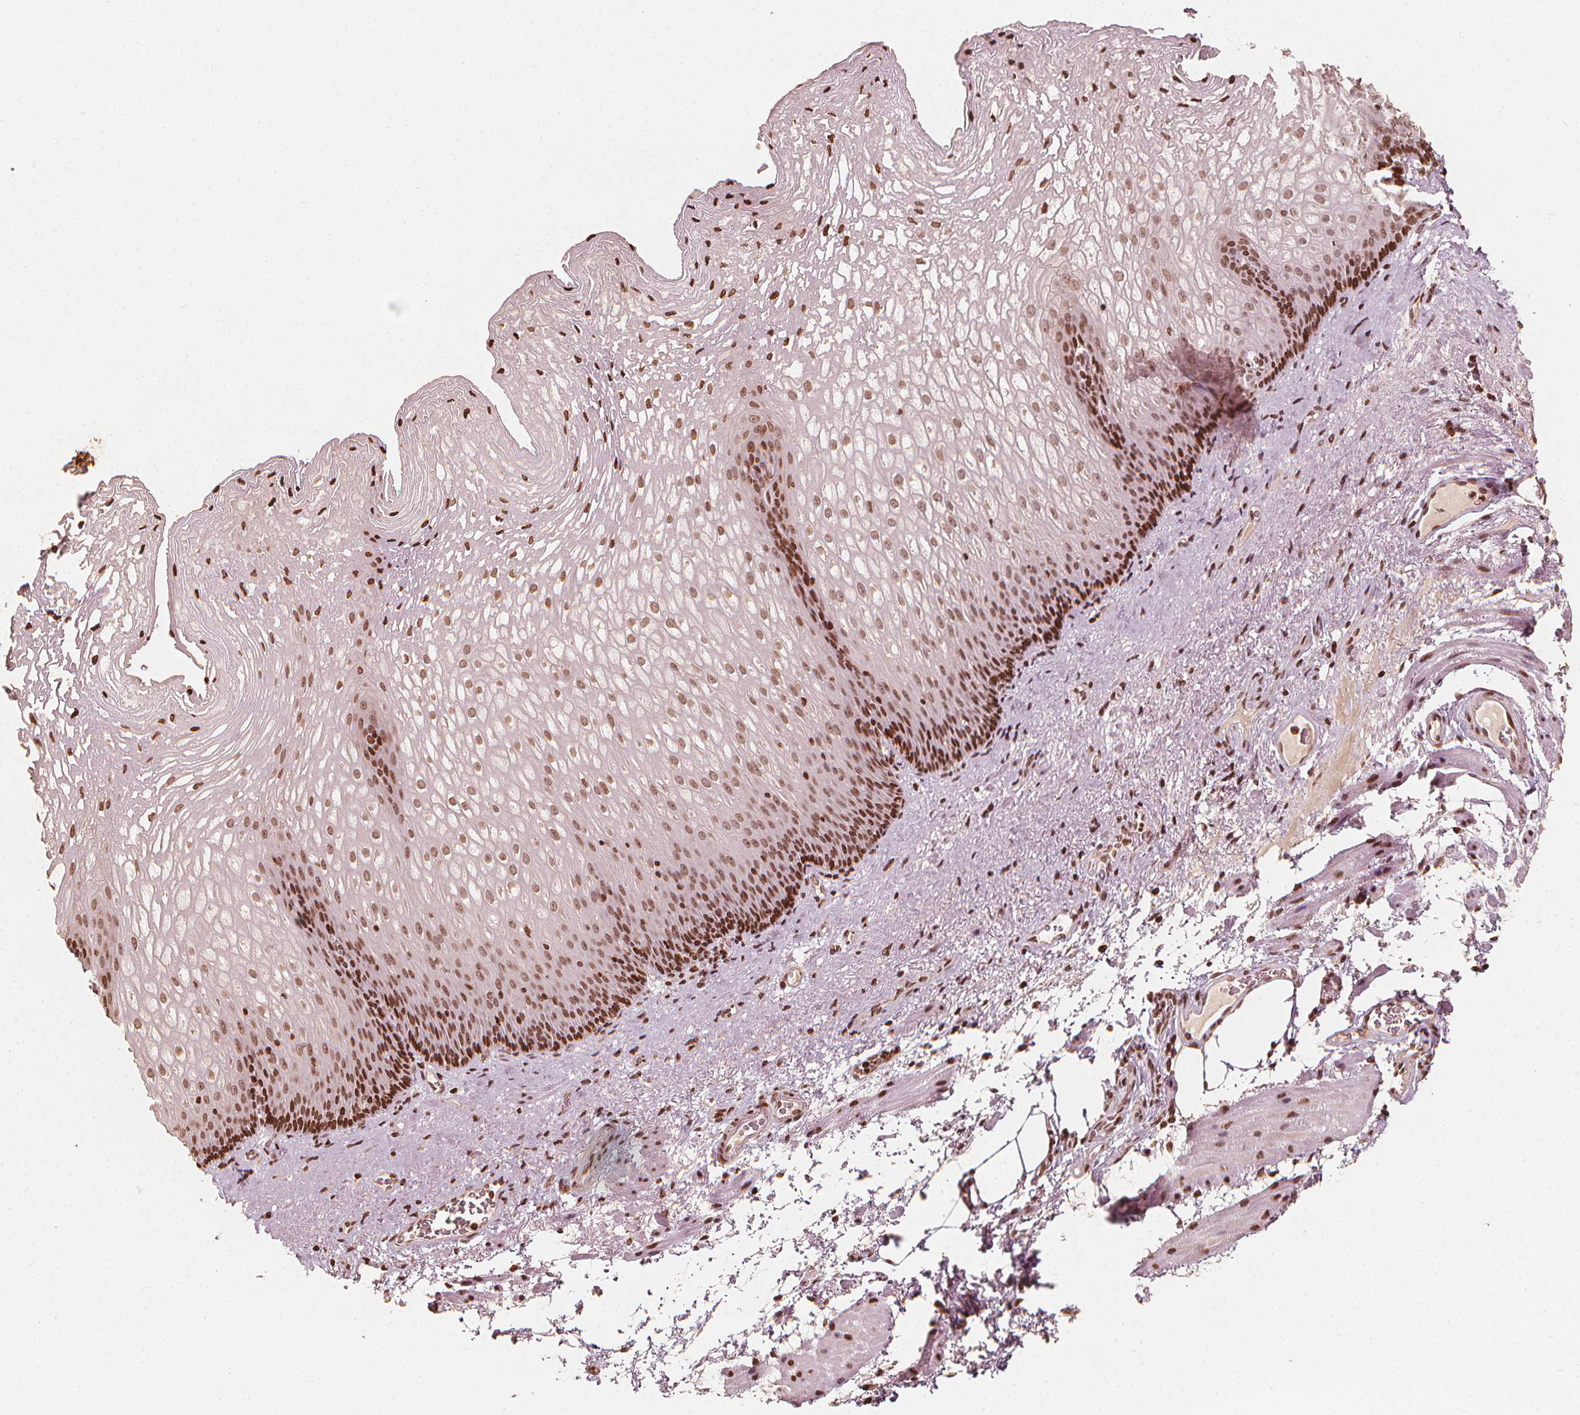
{"staining": {"intensity": "moderate", "quantity": ">75%", "location": "nuclear"}, "tissue": "esophagus", "cell_type": "Squamous epithelial cells", "image_type": "normal", "snomed": [{"axis": "morphology", "description": "Normal tissue, NOS"}, {"axis": "topography", "description": "Esophagus"}], "caption": "The photomicrograph shows a brown stain indicating the presence of a protein in the nuclear of squamous epithelial cells in esophagus. (Stains: DAB (3,3'-diaminobenzidine) in brown, nuclei in blue, Microscopy: brightfield microscopy at high magnification).", "gene": "H3C14", "patient": {"sex": "male", "age": 76}}